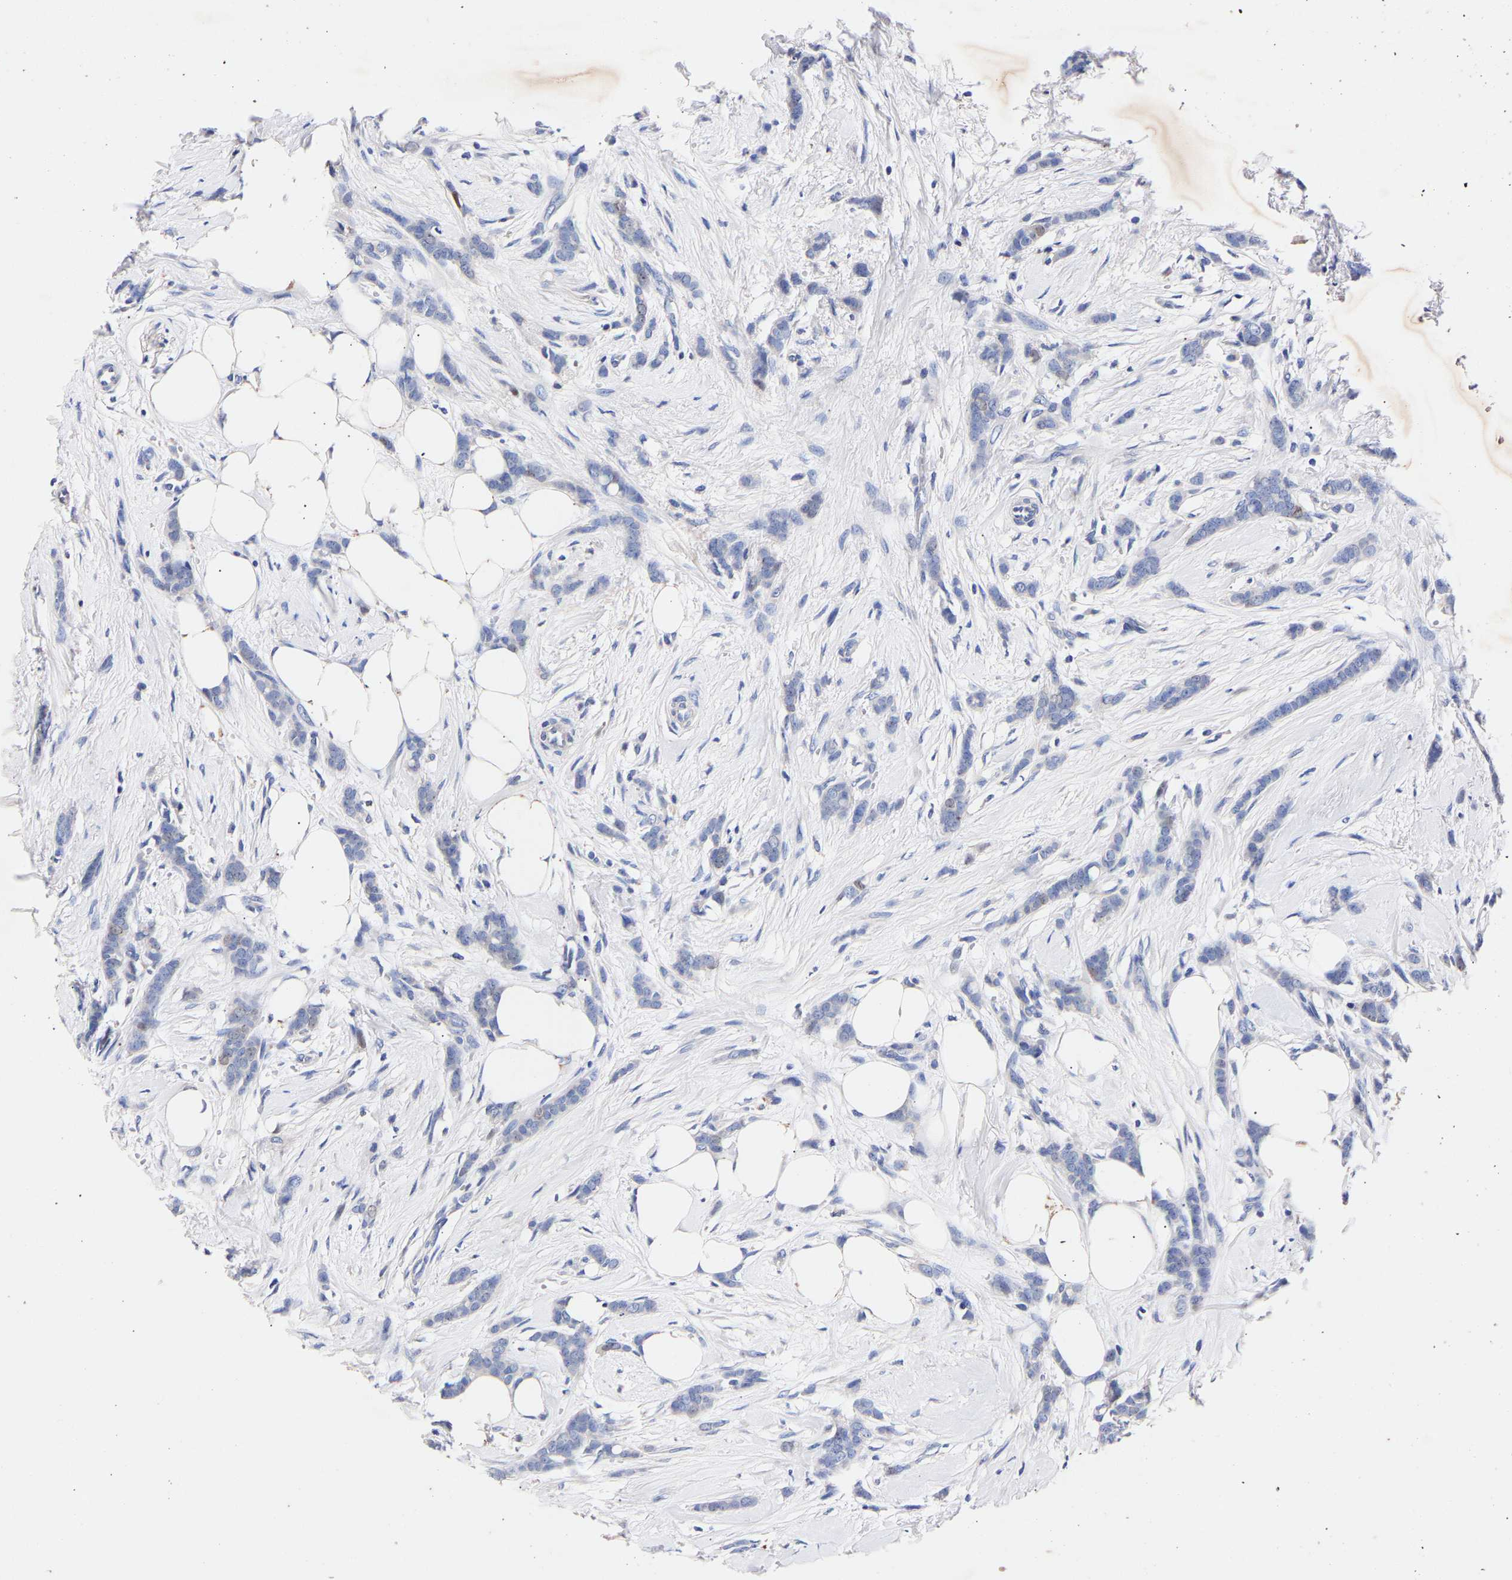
{"staining": {"intensity": "negative", "quantity": "none", "location": "none"}, "tissue": "breast cancer", "cell_type": "Tumor cells", "image_type": "cancer", "snomed": [{"axis": "morphology", "description": "Lobular carcinoma, in situ"}, {"axis": "morphology", "description": "Lobular carcinoma"}, {"axis": "topography", "description": "Breast"}], "caption": "The photomicrograph displays no staining of tumor cells in lobular carcinoma (breast). Brightfield microscopy of immunohistochemistry stained with DAB (brown) and hematoxylin (blue), captured at high magnification.", "gene": "SEM1", "patient": {"sex": "female", "age": 41}}